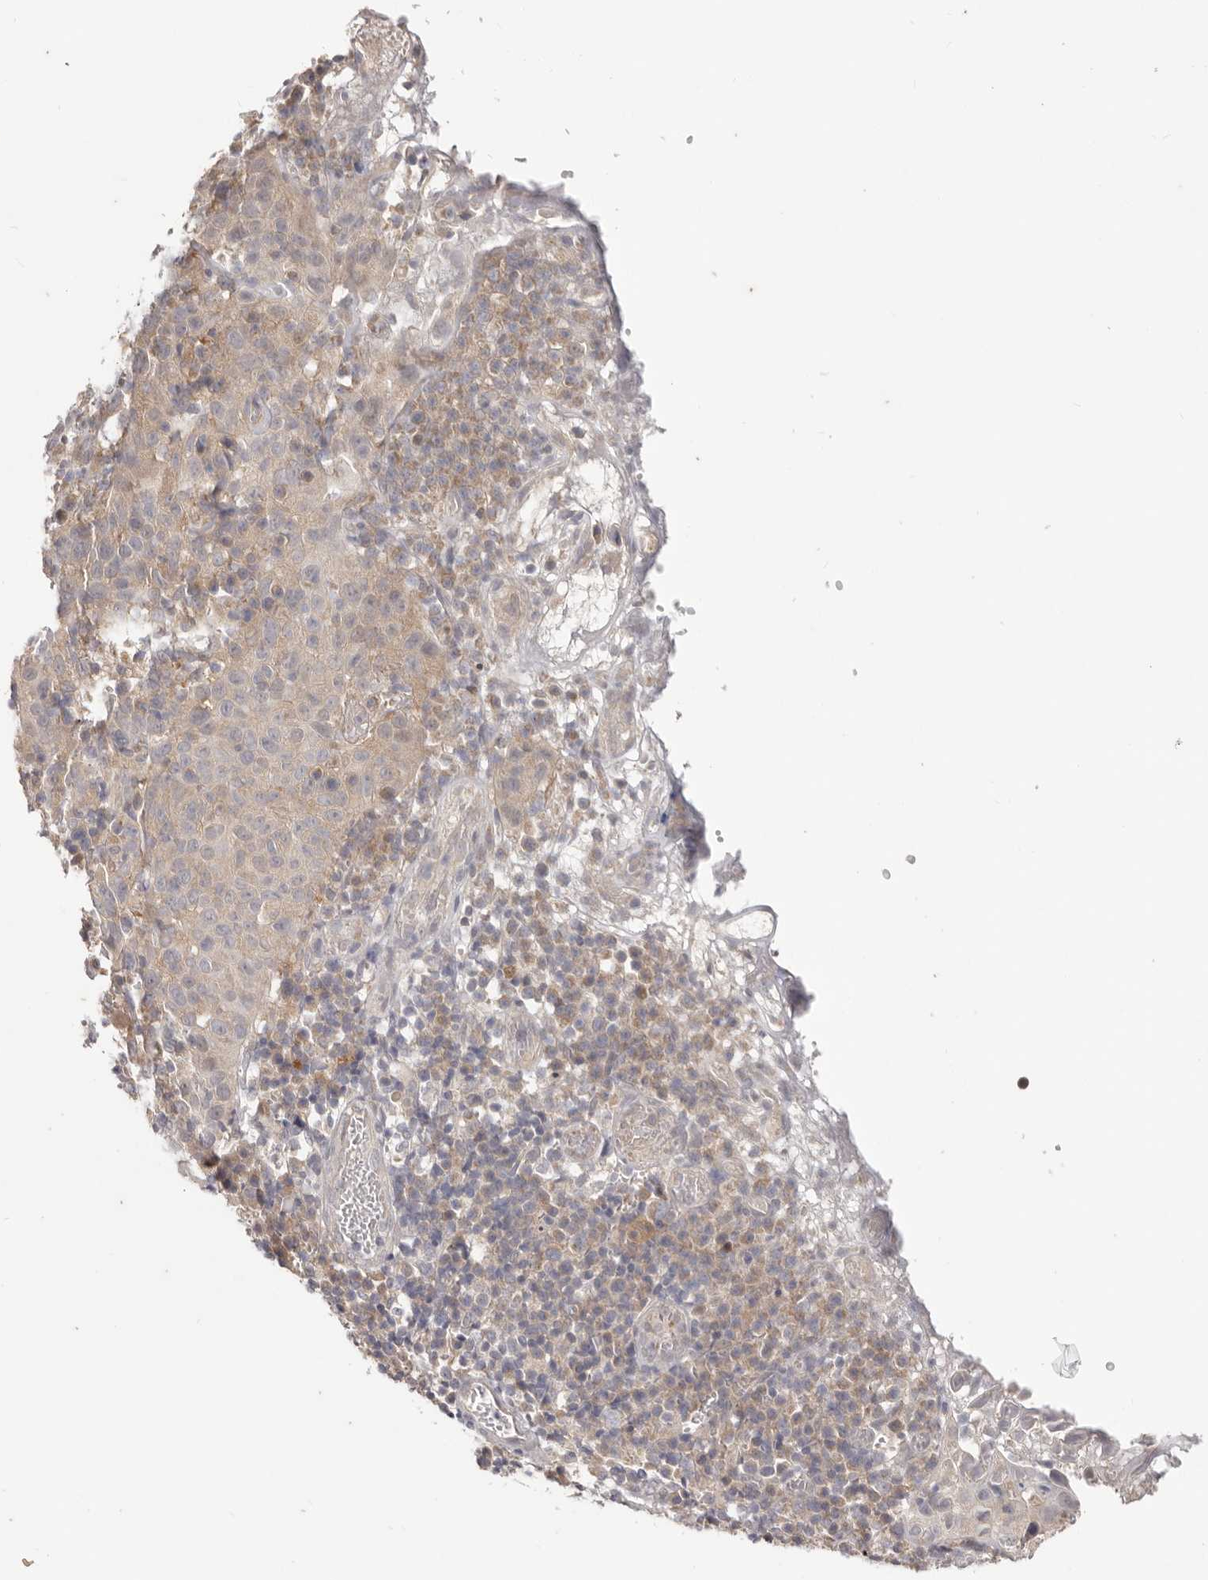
{"staining": {"intensity": "weak", "quantity": "<25%", "location": "cytoplasmic/membranous"}, "tissue": "cervical cancer", "cell_type": "Tumor cells", "image_type": "cancer", "snomed": [{"axis": "morphology", "description": "Squamous cell carcinoma, NOS"}, {"axis": "topography", "description": "Cervix"}], "caption": "IHC of human squamous cell carcinoma (cervical) displays no positivity in tumor cells. (DAB immunohistochemistry (IHC) visualized using brightfield microscopy, high magnification).", "gene": "WDR77", "patient": {"sex": "female", "age": 46}}